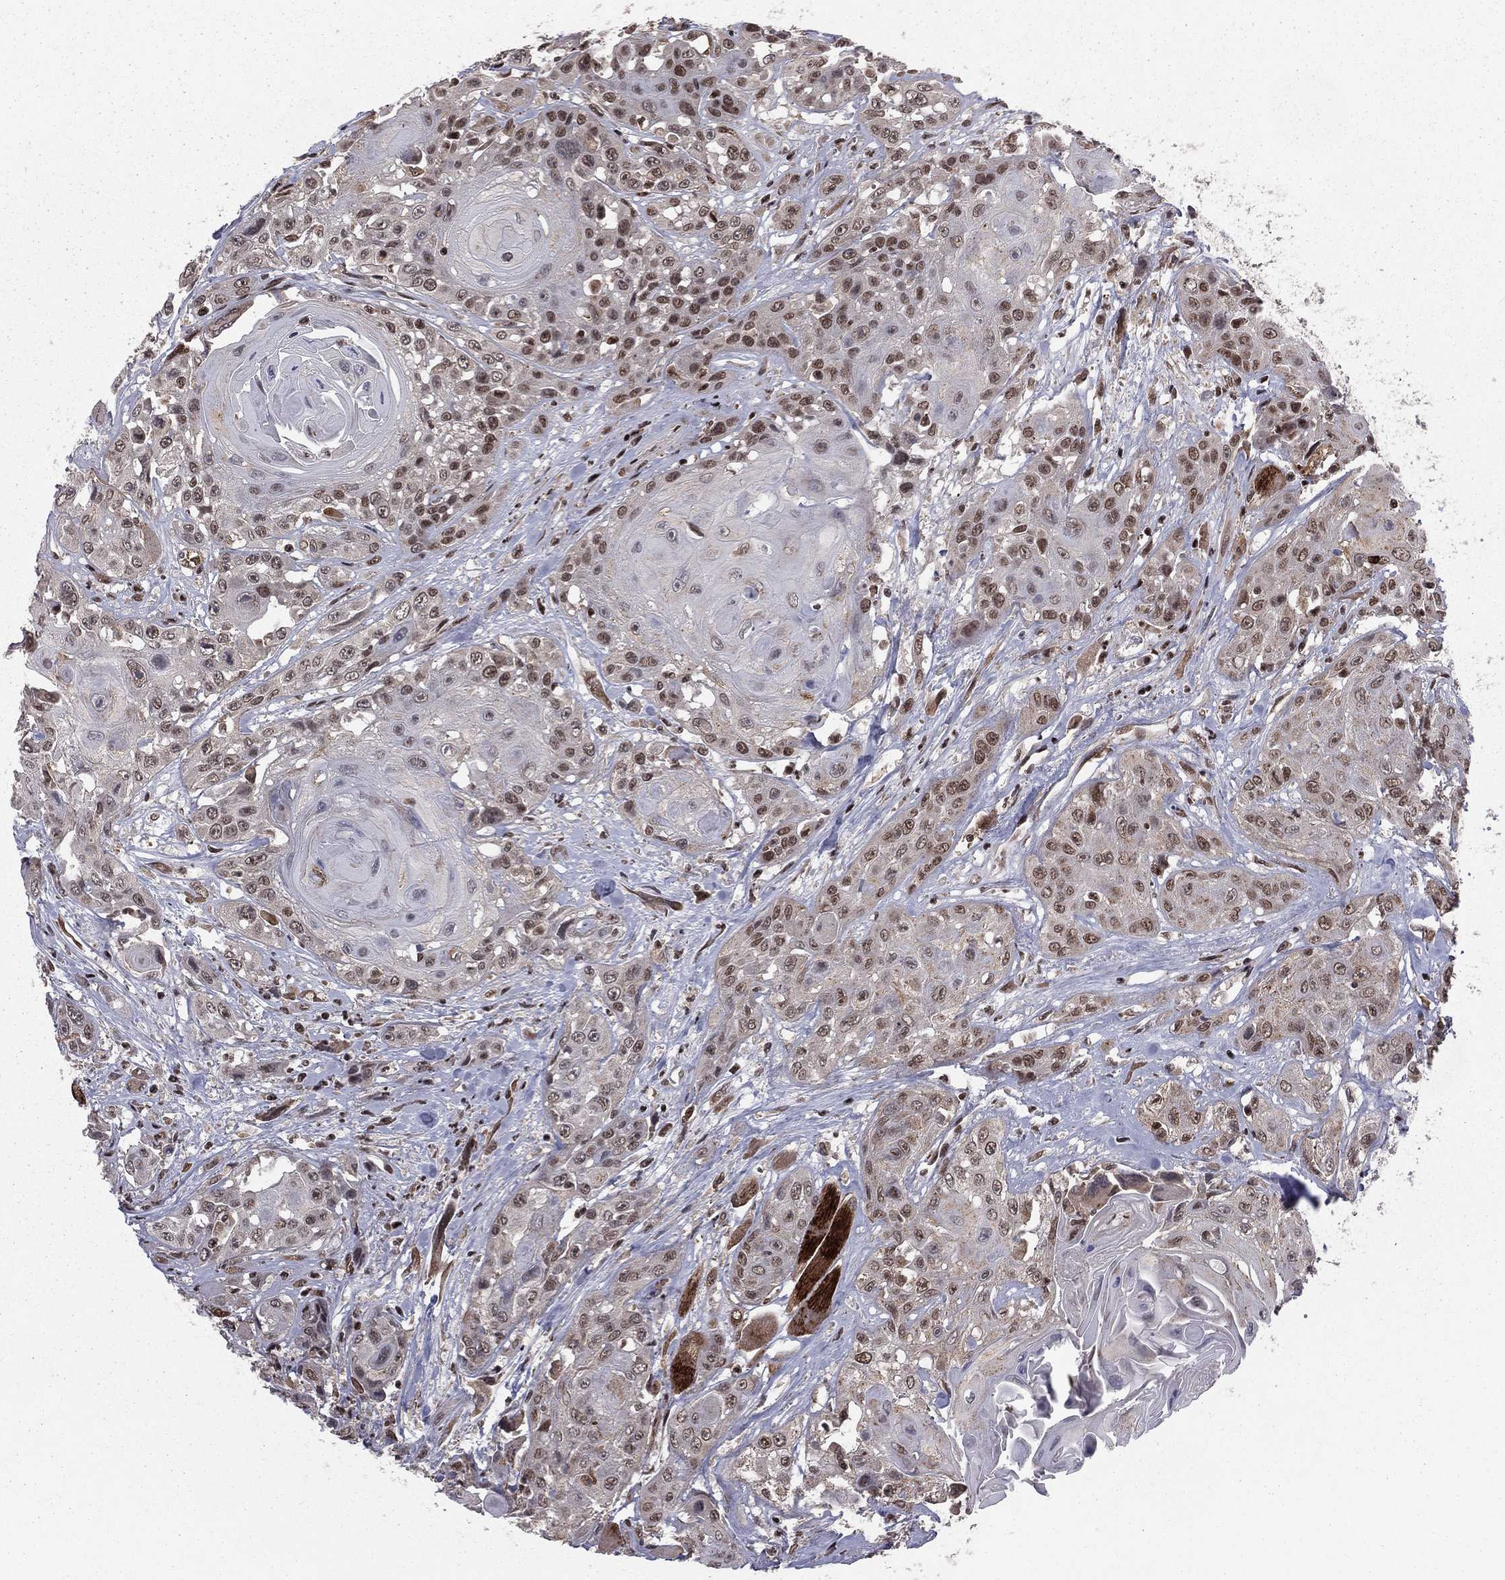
{"staining": {"intensity": "moderate", "quantity": "<25%", "location": "nuclear"}, "tissue": "head and neck cancer", "cell_type": "Tumor cells", "image_type": "cancer", "snomed": [{"axis": "morphology", "description": "Squamous cell carcinoma, NOS"}, {"axis": "topography", "description": "Head-Neck"}], "caption": "A brown stain highlights moderate nuclear staining of a protein in human head and neck squamous cell carcinoma tumor cells.", "gene": "NFYB", "patient": {"sex": "female", "age": 59}}